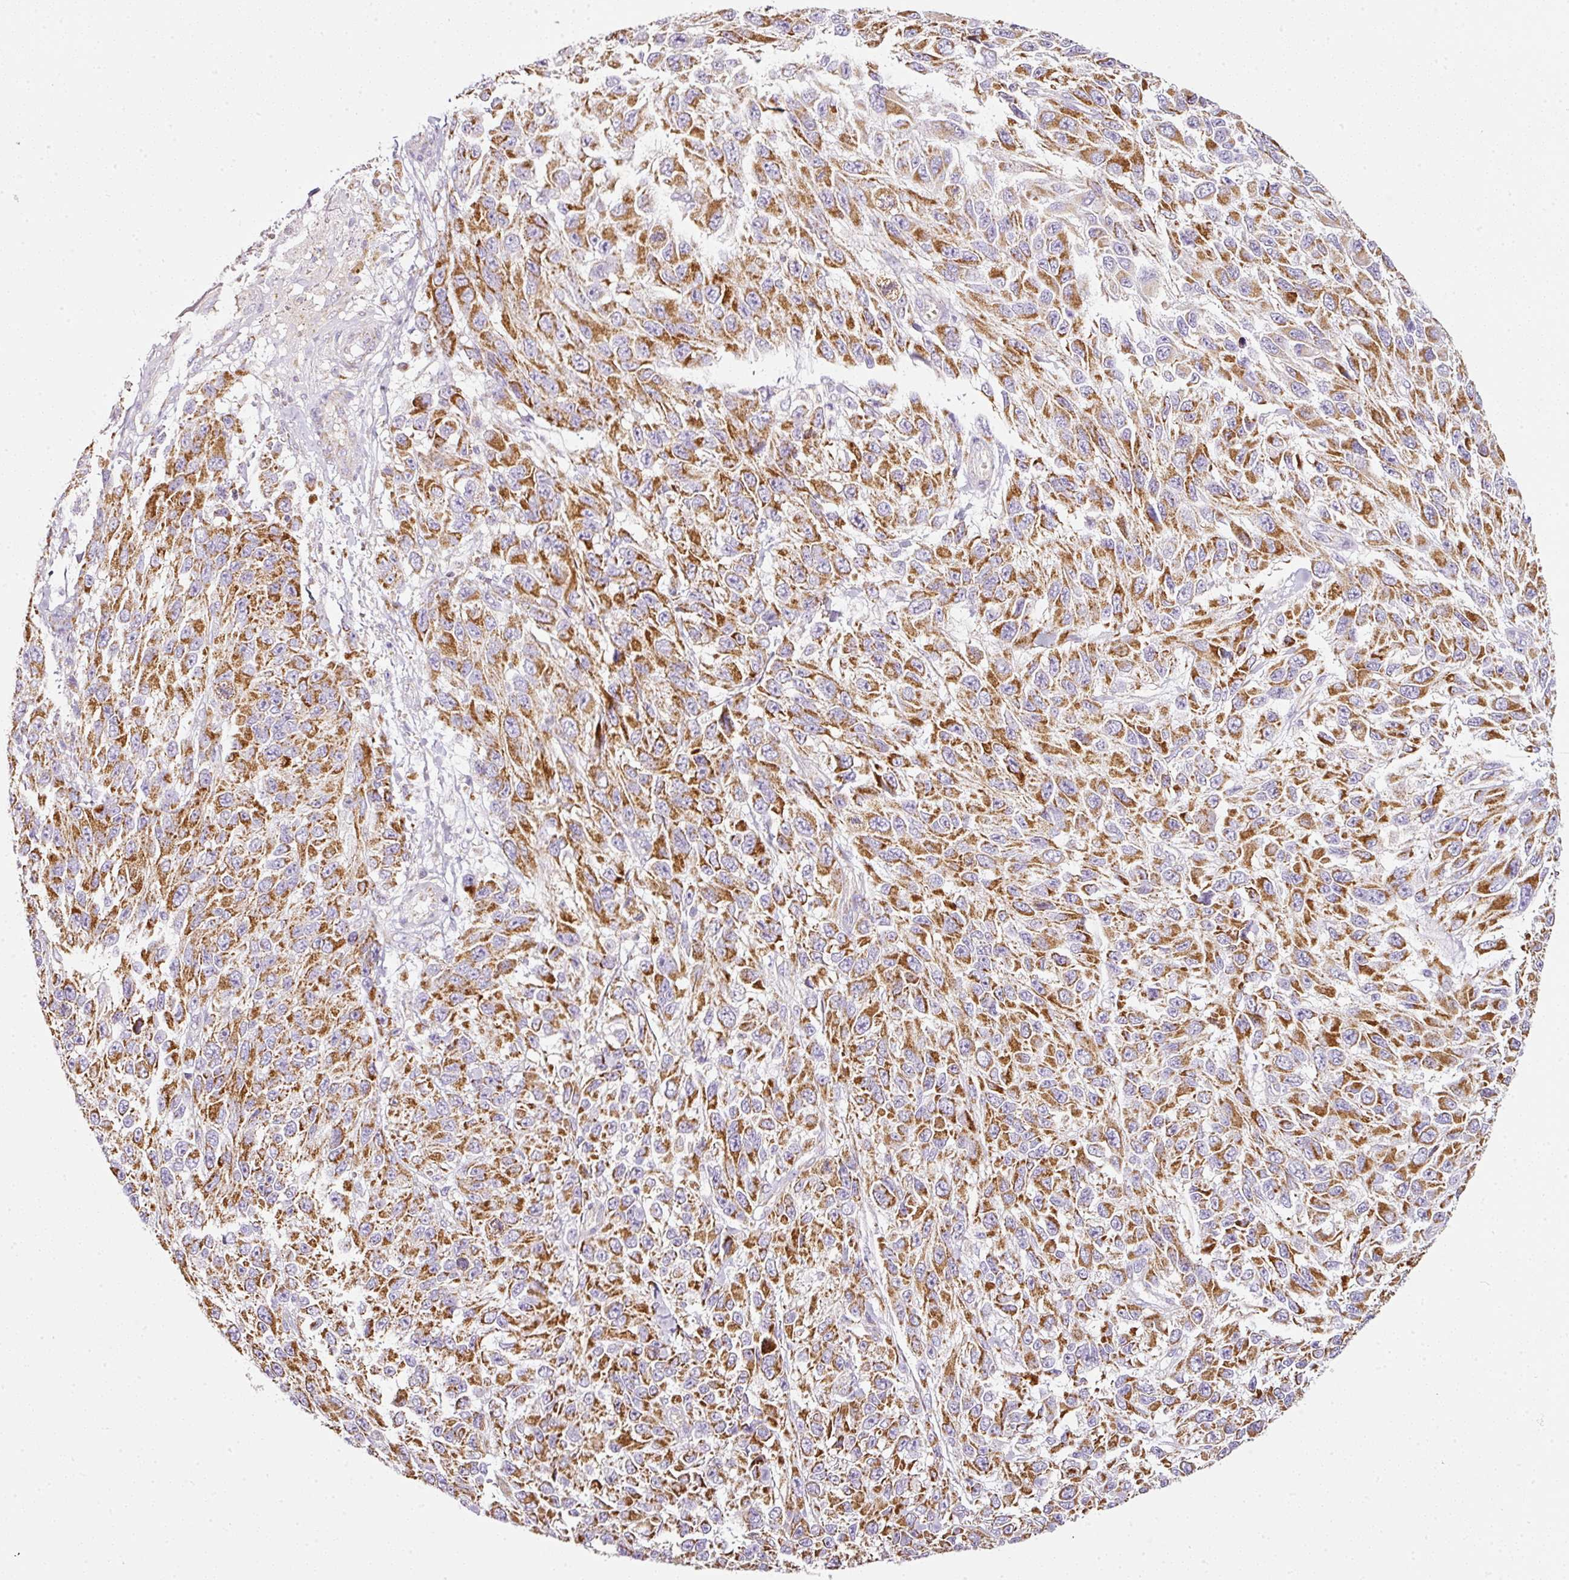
{"staining": {"intensity": "strong", "quantity": ">75%", "location": "cytoplasmic/membranous"}, "tissue": "melanoma", "cell_type": "Tumor cells", "image_type": "cancer", "snomed": [{"axis": "morphology", "description": "Malignant melanoma, NOS"}, {"axis": "topography", "description": "Skin"}], "caption": "An image of malignant melanoma stained for a protein exhibits strong cytoplasmic/membranous brown staining in tumor cells. The staining is performed using DAB (3,3'-diaminobenzidine) brown chromogen to label protein expression. The nuclei are counter-stained blue using hematoxylin.", "gene": "SDHA", "patient": {"sex": "female", "age": 96}}